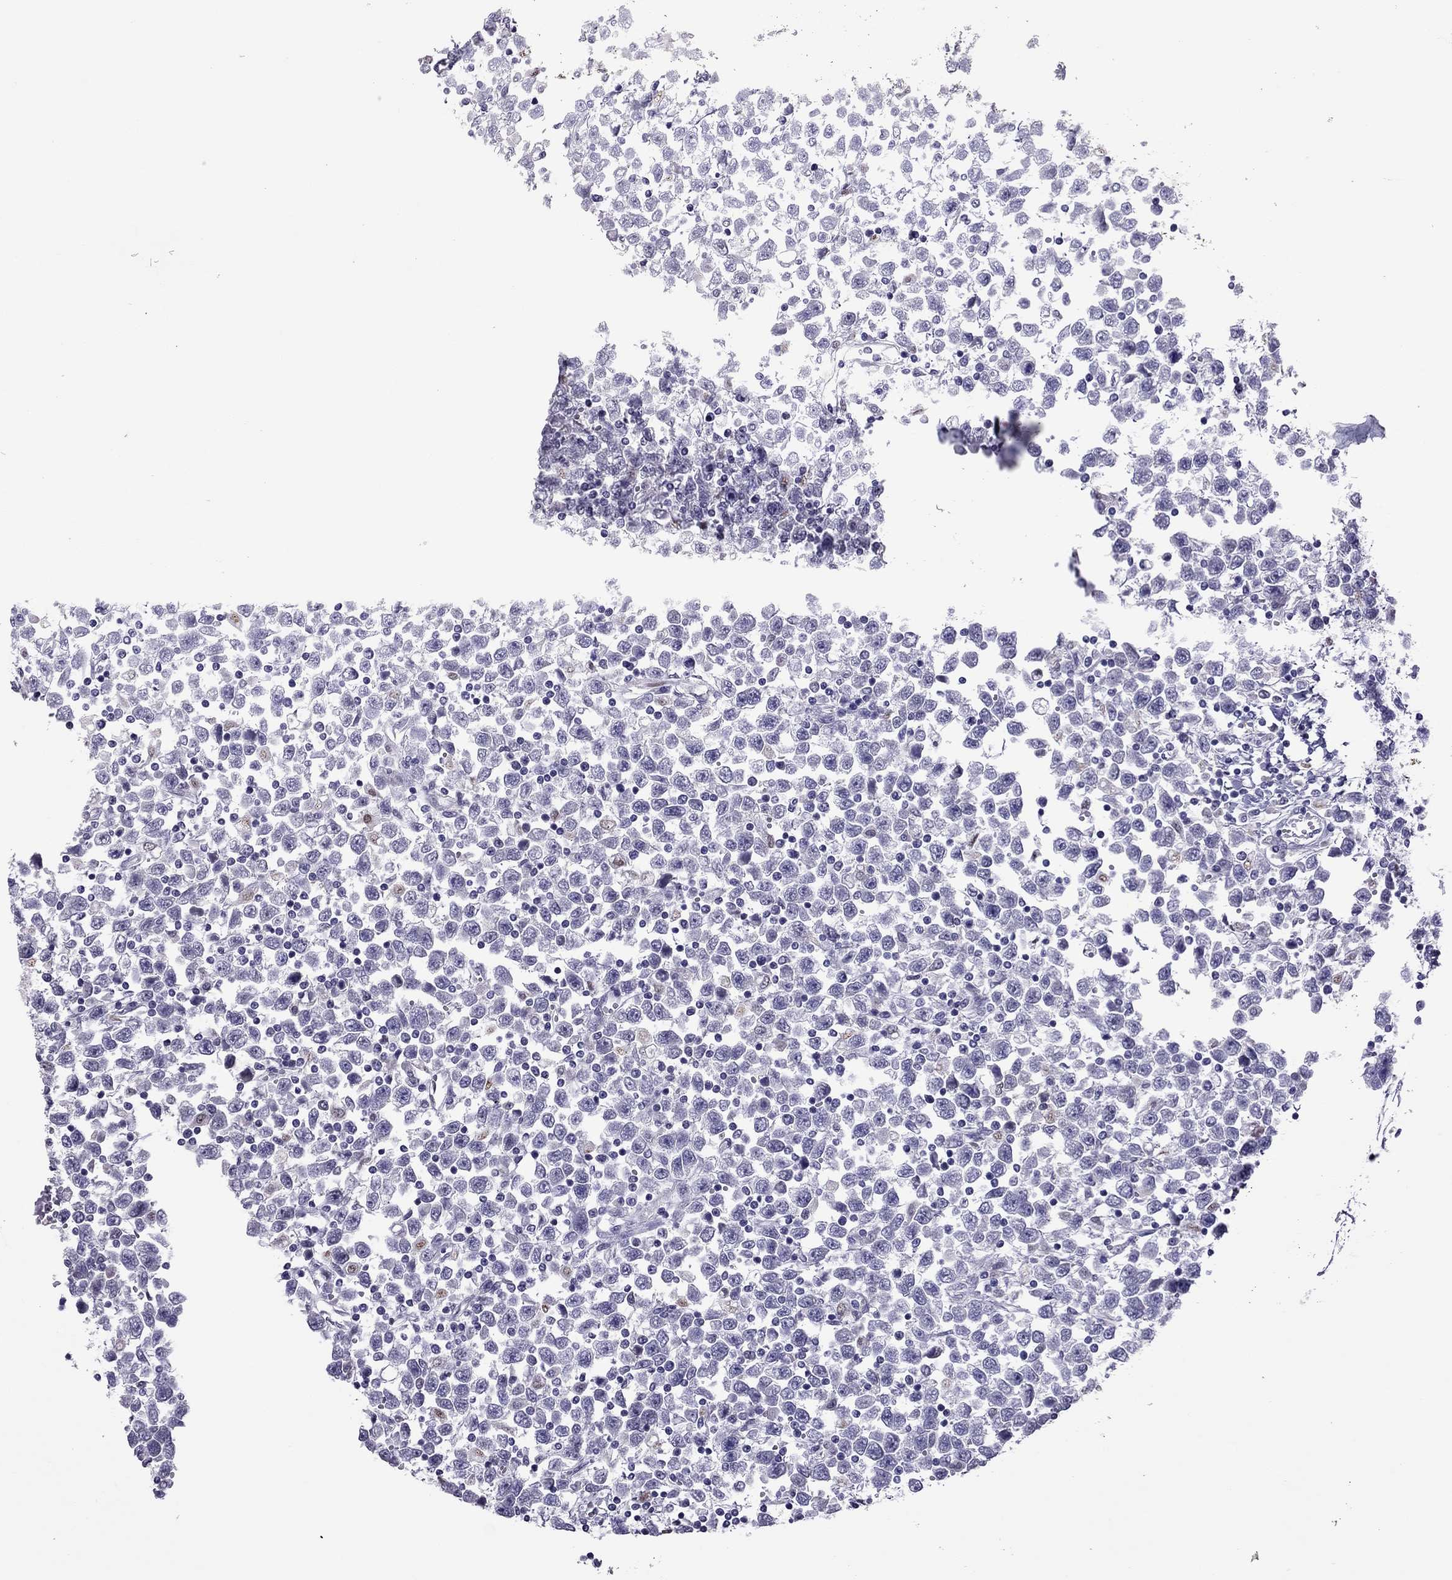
{"staining": {"intensity": "negative", "quantity": "none", "location": "none"}, "tissue": "testis cancer", "cell_type": "Tumor cells", "image_type": "cancer", "snomed": [{"axis": "morphology", "description": "Seminoma, NOS"}, {"axis": "topography", "description": "Testis"}], "caption": "IHC histopathology image of neoplastic tissue: testis seminoma stained with DAB exhibits no significant protein staining in tumor cells.", "gene": "SPINT3", "patient": {"sex": "male", "age": 34}}